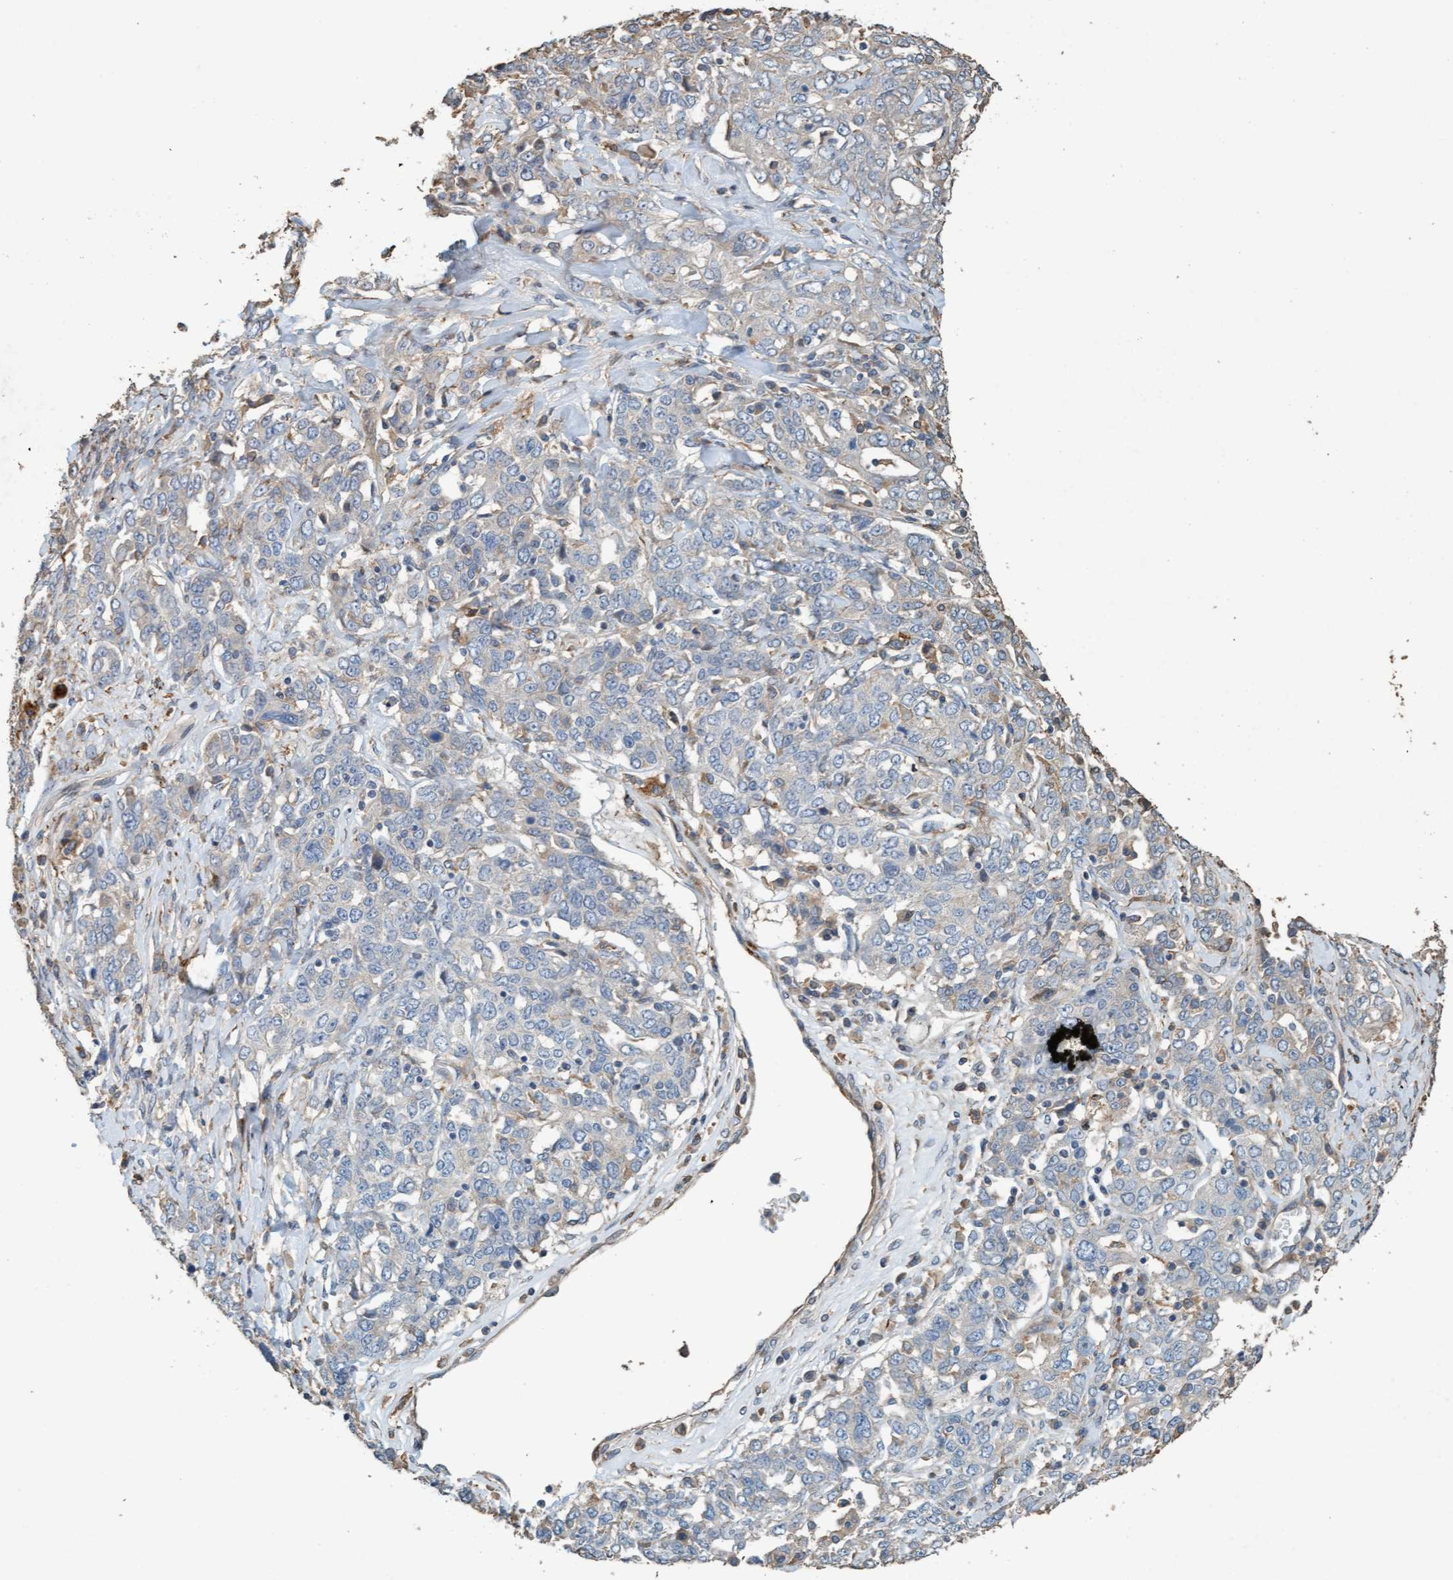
{"staining": {"intensity": "negative", "quantity": "none", "location": "none"}, "tissue": "ovarian cancer", "cell_type": "Tumor cells", "image_type": "cancer", "snomed": [{"axis": "morphology", "description": "Carcinoma, endometroid"}, {"axis": "topography", "description": "Ovary"}], "caption": "The micrograph exhibits no significant positivity in tumor cells of ovarian cancer.", "gene": "LONRF1", "patient": {"sex": "female", "age": 62}}